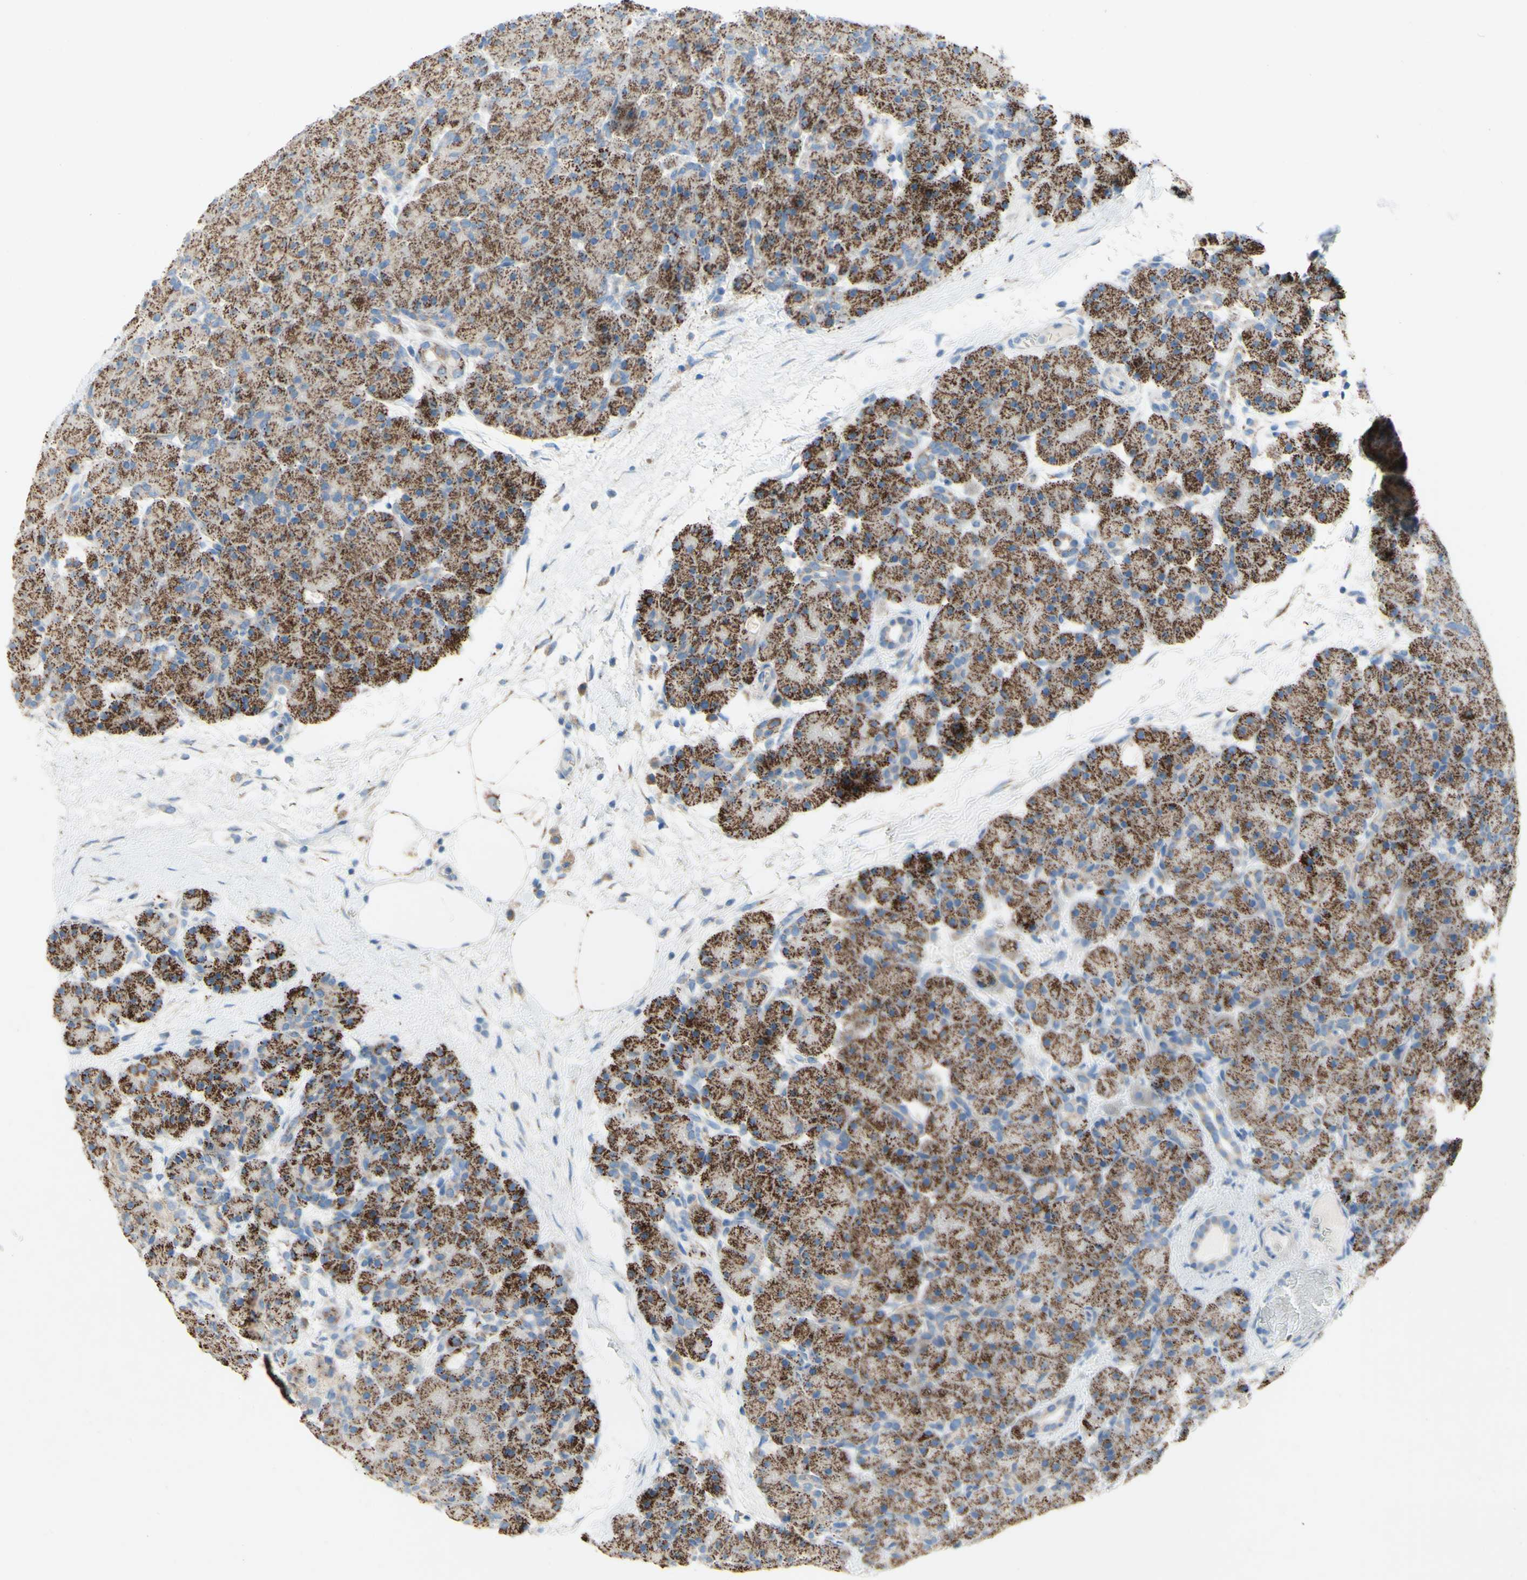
{"staining": {"intensity": "moderate", "quantity": "25%-75%", "location": "cytoplasmic/membranous"}, "tissue": "pancreas", "cell_type": "Exocrine glandular cells", "image_type": "normal", "snomed": [{"axis": "morphology", "description": "Normal tissue, NOS"}, {"axis": "topography", "description": "Pancreas"}], "caption": "Exocrine glandular cells reveal moderate cytoplasmic/membranous staining in approximately 25%-75% of cells in unremarkable pancreas. (Brightfield microscopy of DAB IHC at high magnification).", "gene": "ACADL", "patient": {"sex": "male", "age": 66}}